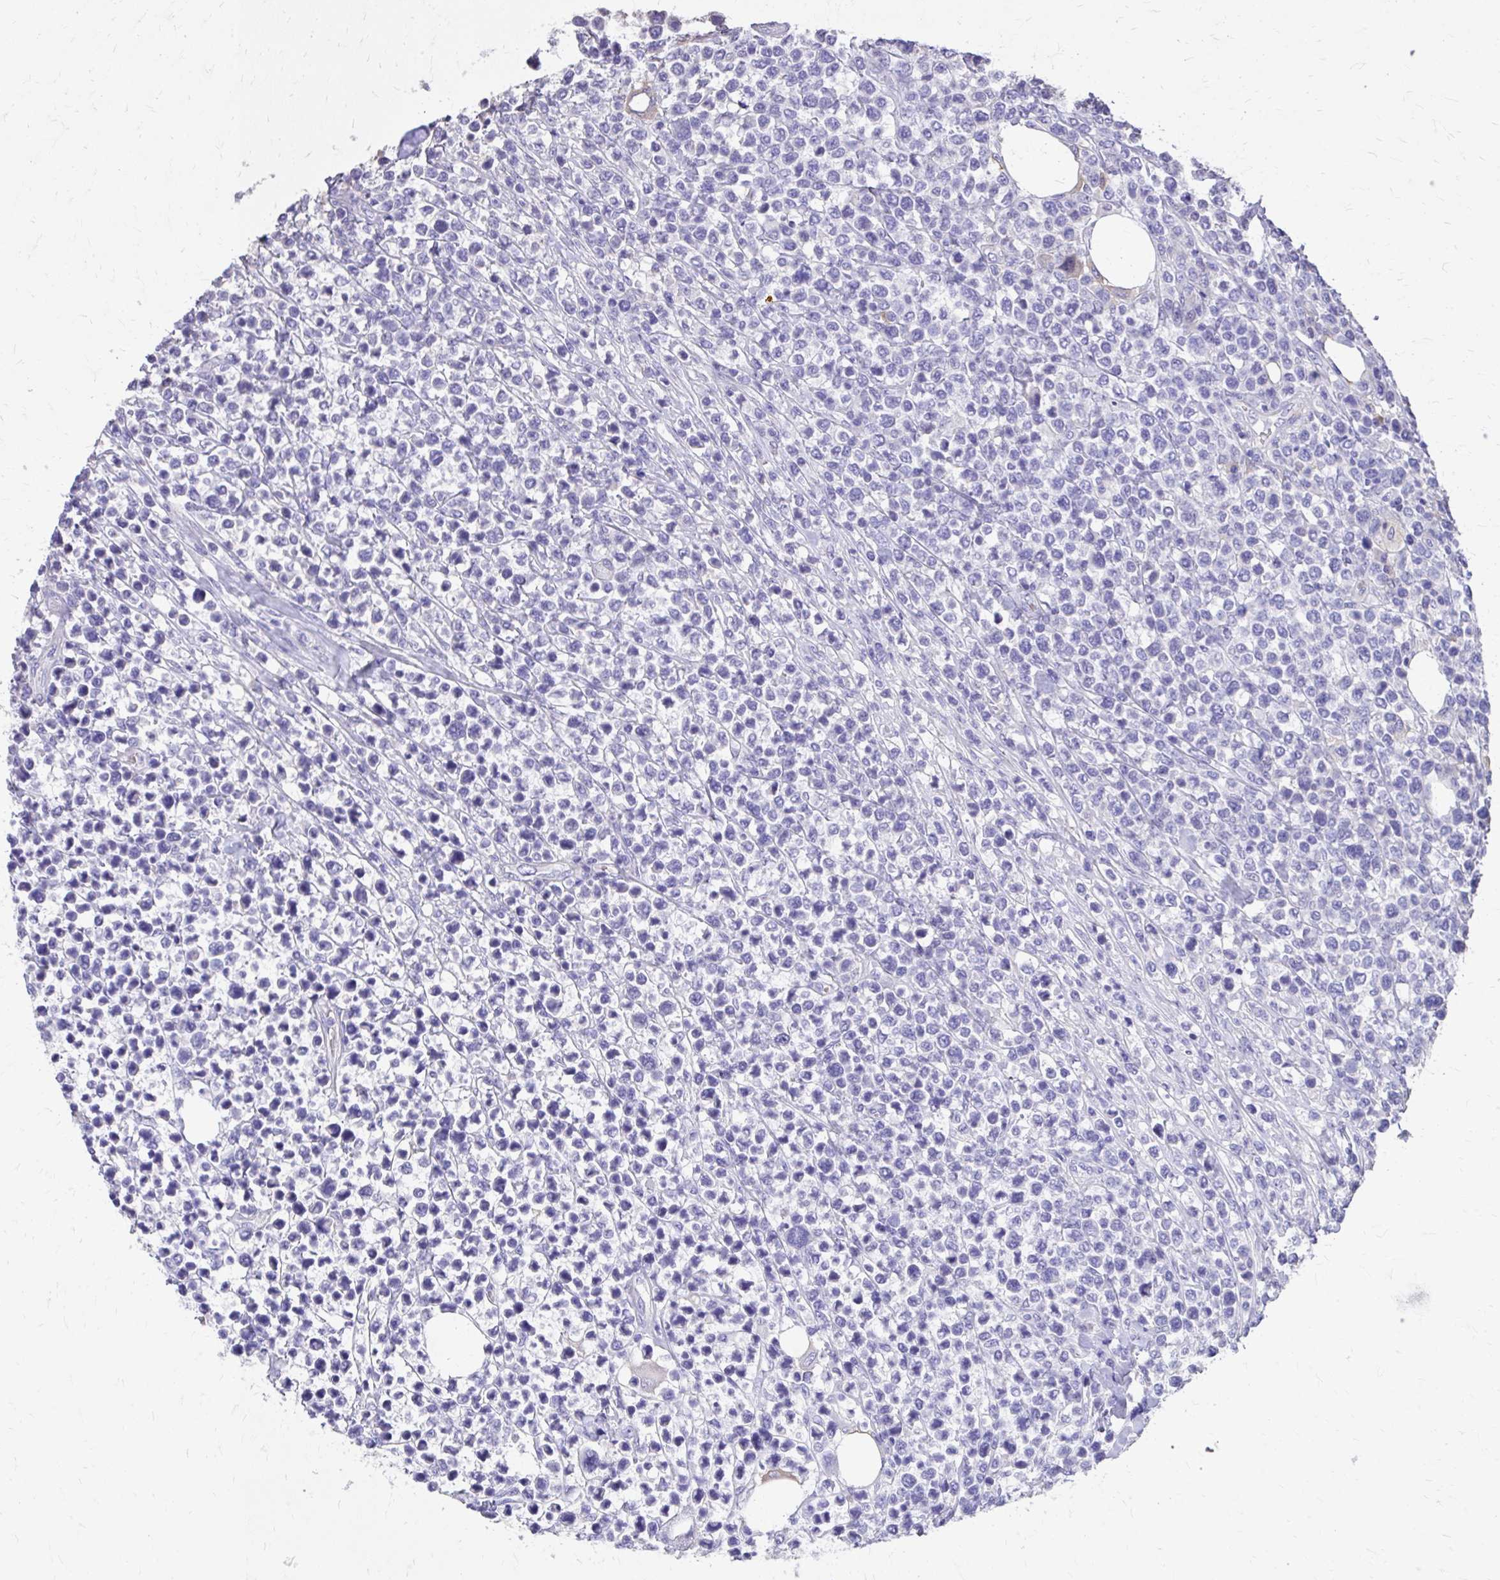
{"staining": {"intensity": "negative", "quantity": "none", "location": "none"}, "tissue": "lymphoma", "cell_type": "Tumor cells", "image_type": "cancer", "snomed": [{"axis": "morphology", "description": "Malignant lymphoma, non-Hodgkin's type, High grade"}, {"axis": "topography", "description": "Soft tissue"}], "caption": "This is an immunohistochemistry image of human lymphoma. There is no staining in tumor cells.", "gene": "EPB41L1", "patient": {"sex": "female", "age": 56}}